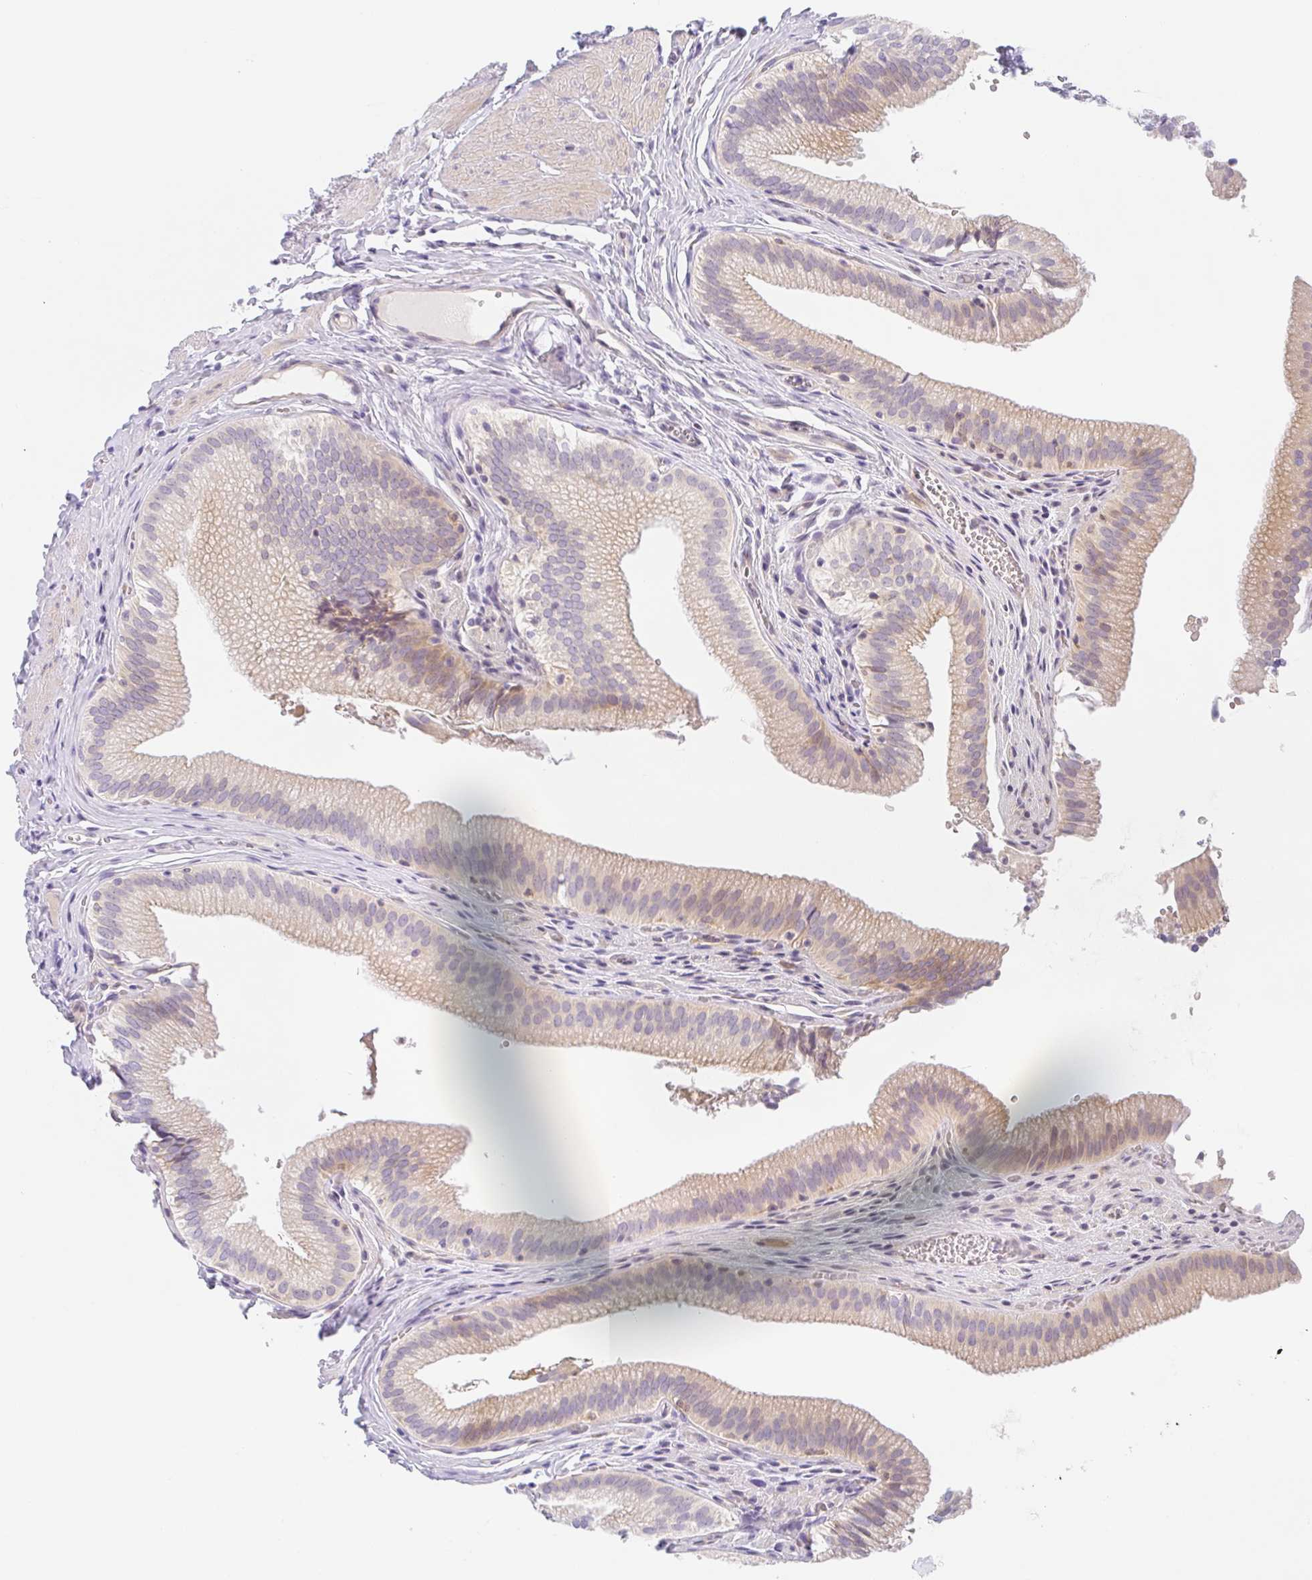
{"staining": {"intensity": "weak", "quantity": "25%-75%", "location": "cytoplasmic/membranous"}, "tissue": "gallbladder", "cell_type": "Glandular cells", "image_type": "normal", "snomed": [{"axis": "morphology", "description": "Normal tissue, NOS"}, {"axis": "topography", "description": "Gallbladder"}, {"axis": "topography", "description": "Peripheral nerve tissue"}], "caption": "High-magnification brightfield microscopy of benign gallbladder stained with DAB (3,3'-diaminobenzidine) (brown) and counterstained with hematoxylin (blue). glandular cells exhibit weak cytoplasmic/membranous expression is present in approximately25%-75% of cells.", "gene": "TMEM86A", "patient": {"sex": "male", "age": 17}}